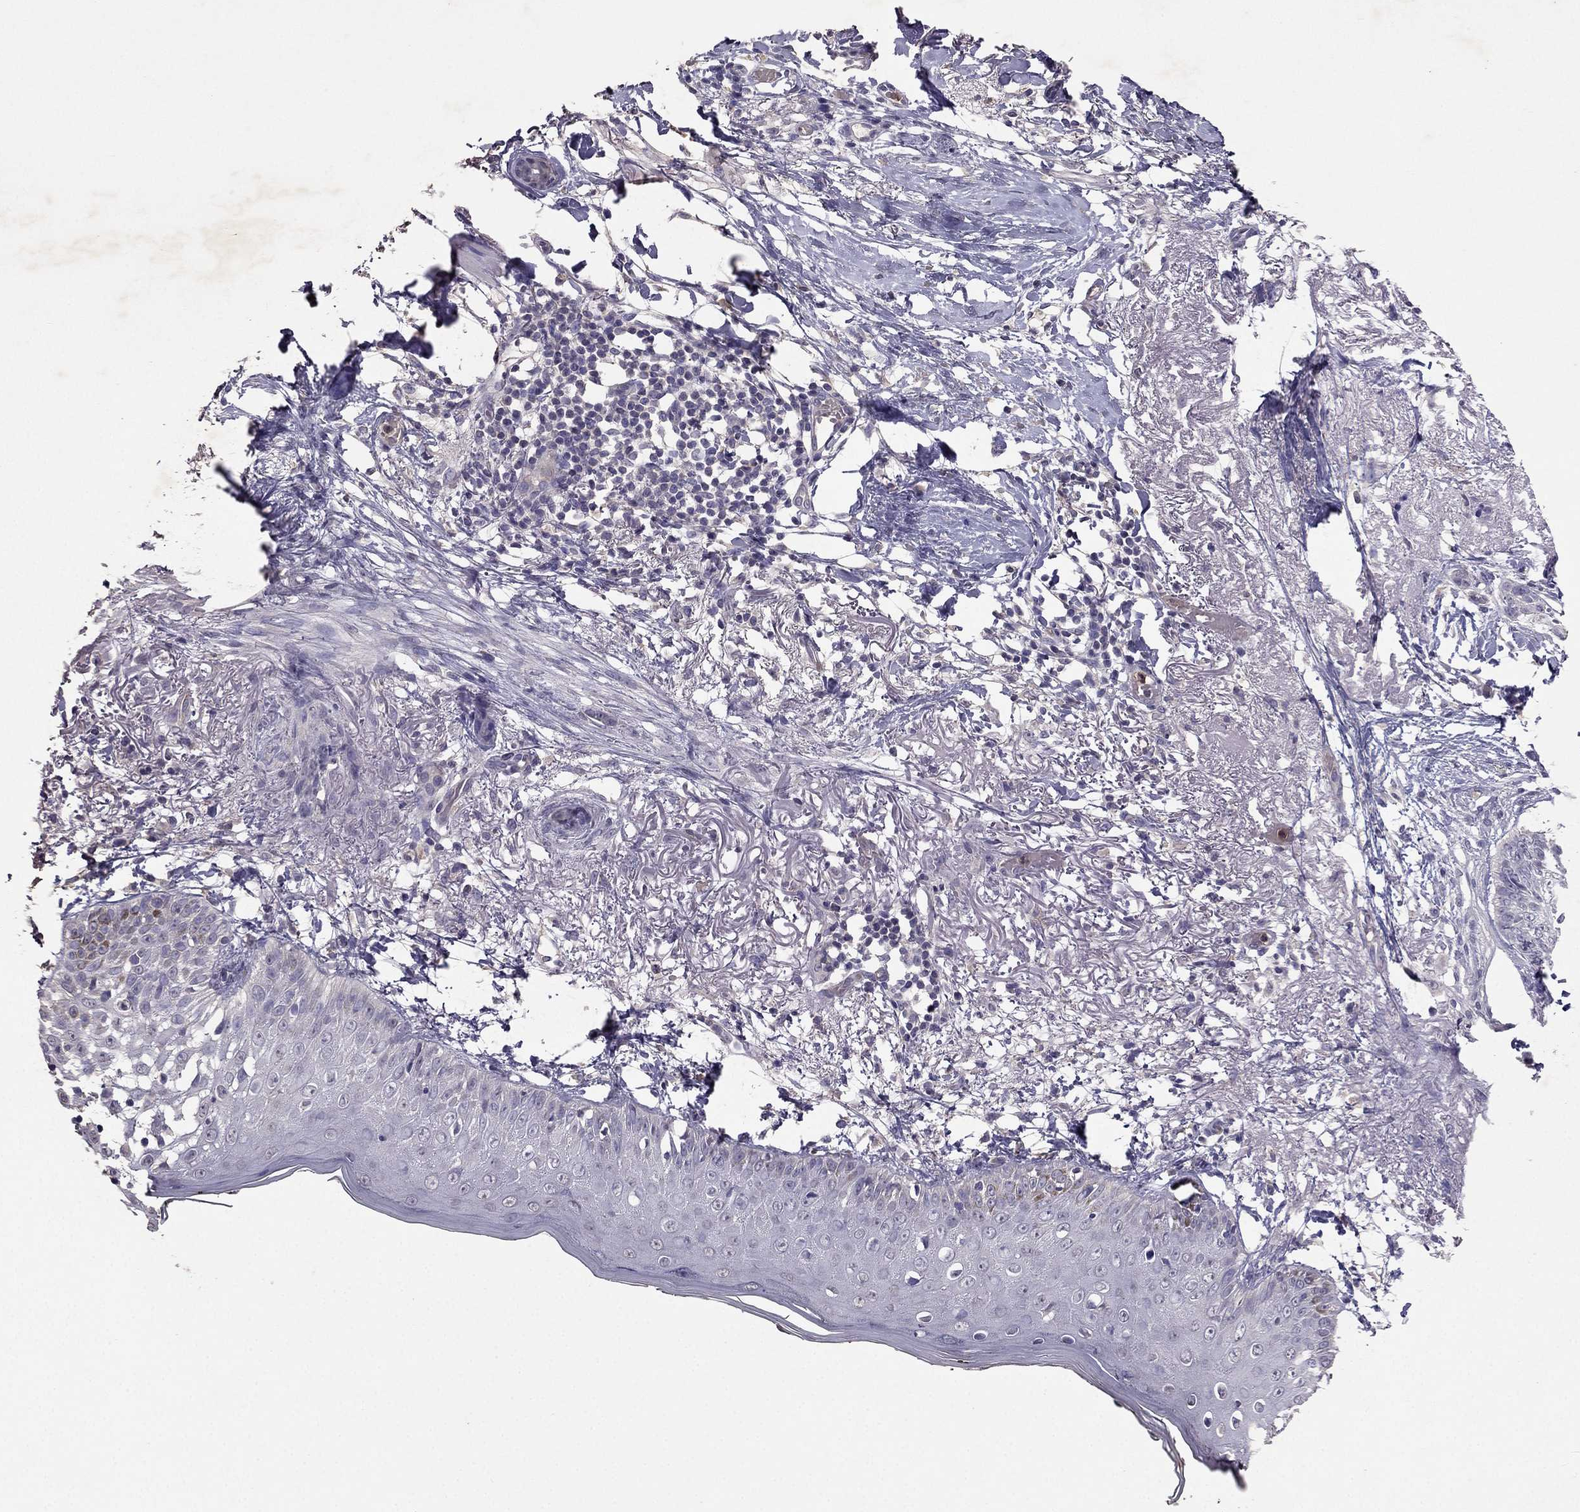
{"staining": {"intensity": "negative", "quantity": "none", "location": "none"}, "tissue": "skin cancer", "cell_type": "Tumor cells", "image_type": "cancer", "snomed": [{"axis": "morphology", "description": "Normal tissue, NOS"}, {"axis": "morphology", "description": "Basal cell carcinoma"}, {"axis": "topography", "description": "Skin"}], "caption": "This is an IHC image of human basal cell carcinoma (skin). There is no staining in tumor cells.", "gene": "RFLNB", "patient": {"sex": "male", "age": 84}}